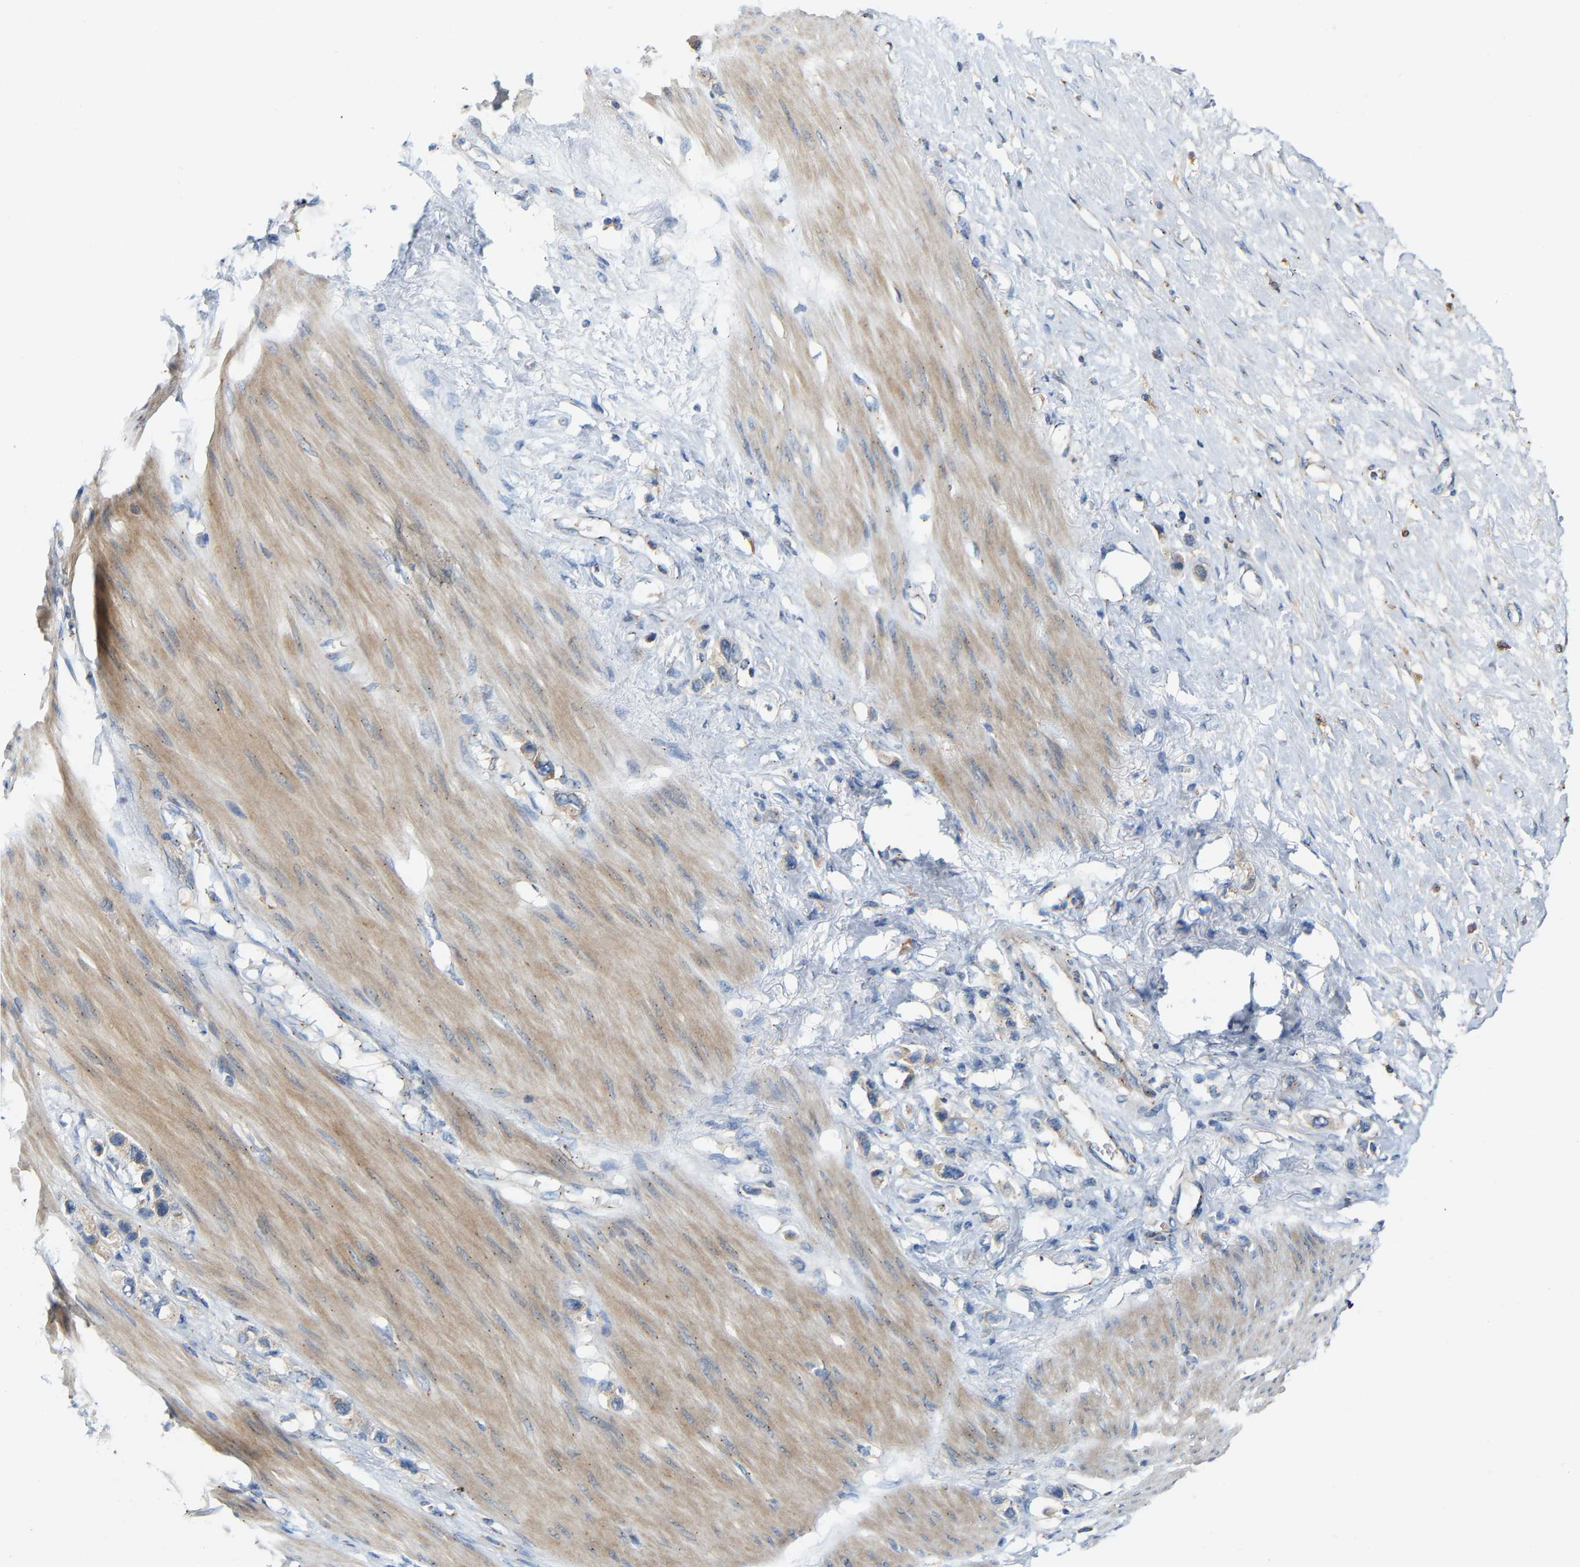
{"staining": {"intensity": "weak", "quantity": "<25%", "location": "cytoplasmic/membranous"}, "tissue": "stomach cancer", "cell_type": "Tumor cells", "image_type": "cancer", "snomed": [{"axis": "morphology", "description": "Adenocarcinoma, NOS"}, {"axis": "topography", "description": "Stomach"}], "caption": "Stomach adenocarcinoma stained for a protein using immunohistochemistry (IHC) reveals no positivity tumor cells.", "gene": "PCNT", "patient": {"sex": "female", "age": 65}}